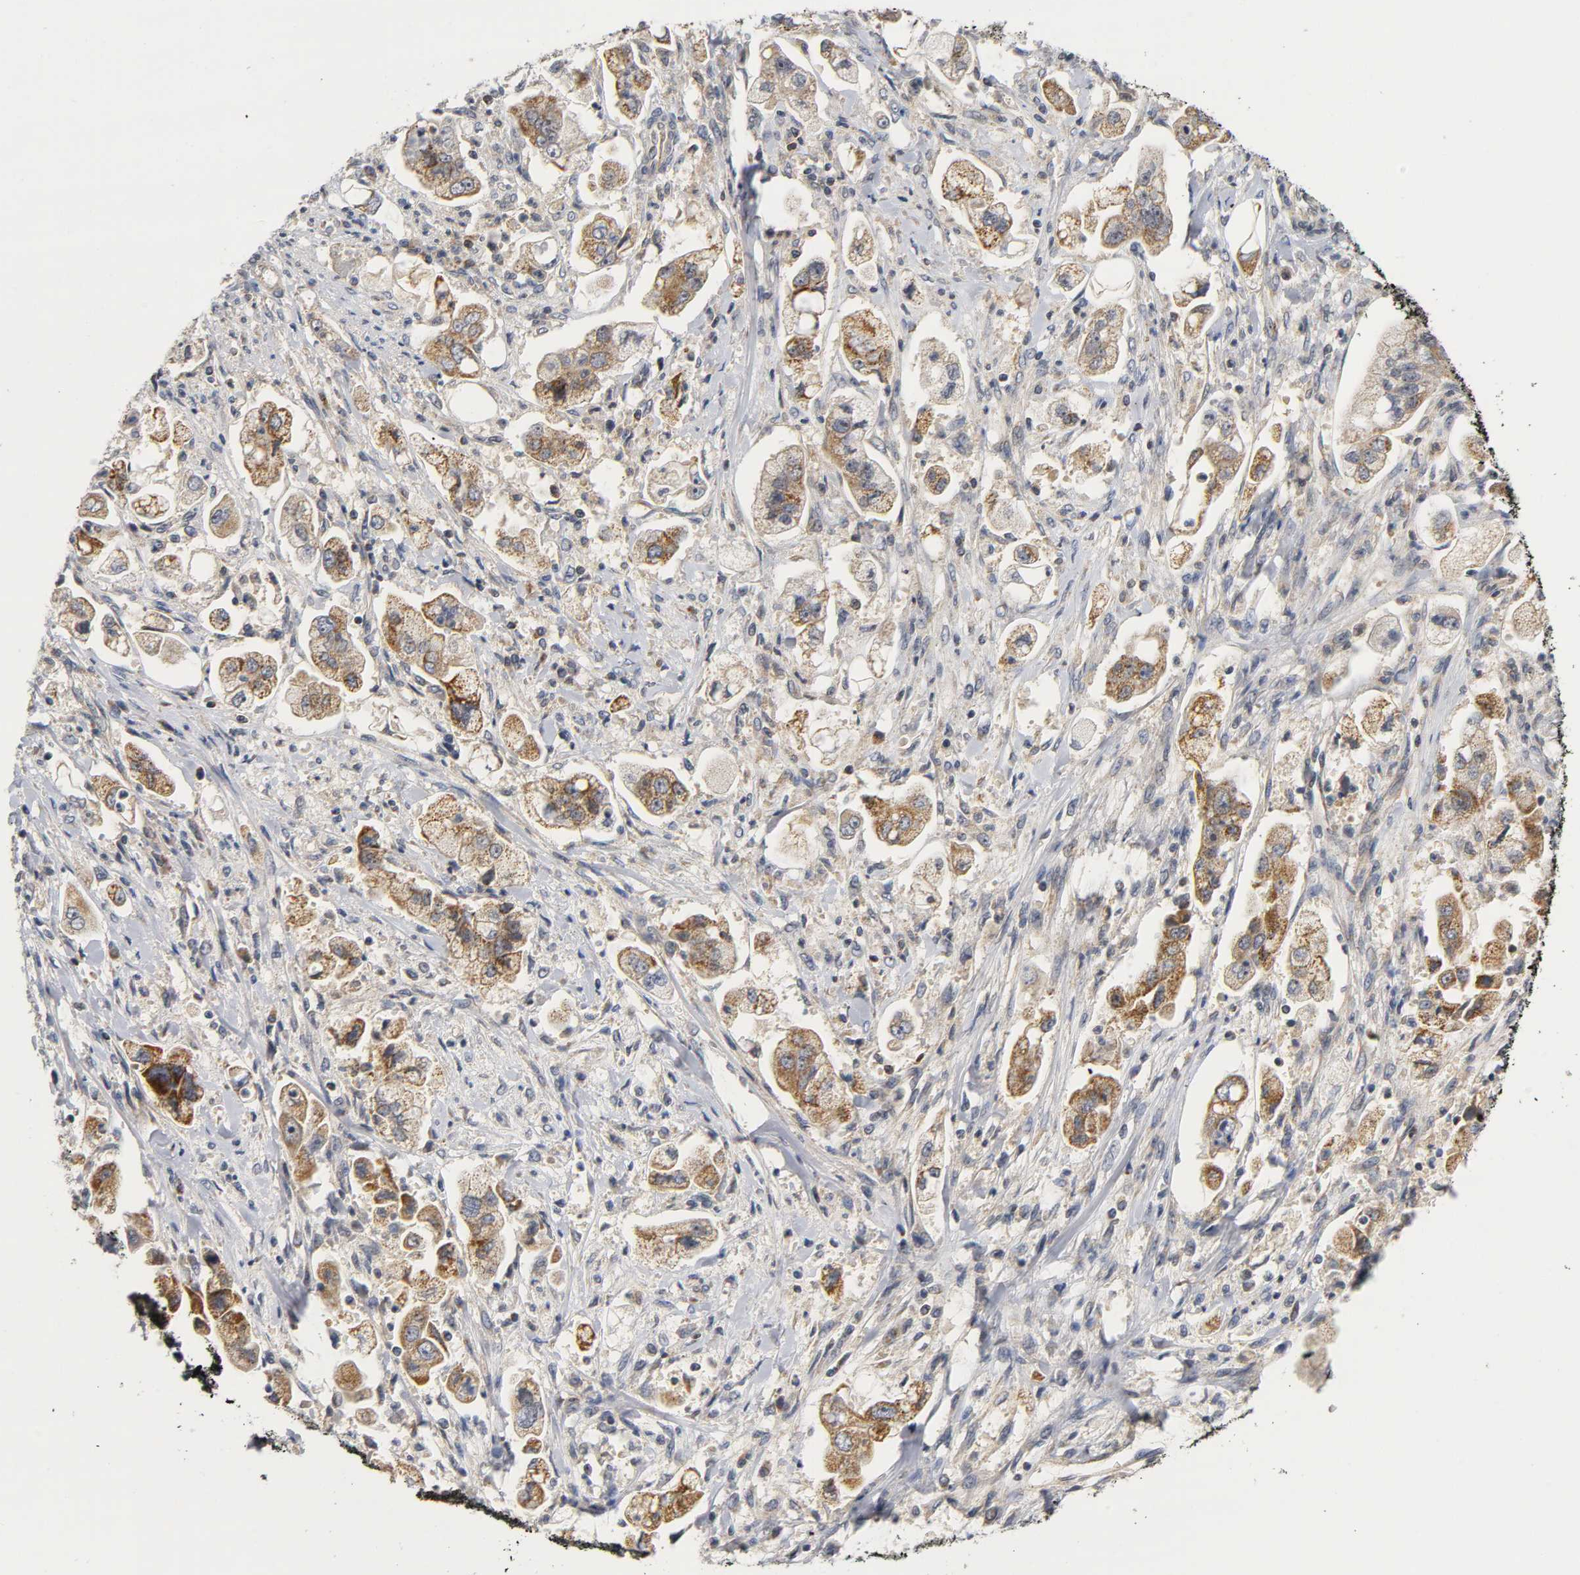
{"staining": {"intensity": "moderate", "quantity": ">75%", "location": "cytoplasmic/membranous"}, "tissue": "stomach cancer", "cell_type": "Tumor cells", "image_type": "cancer", "snomed": [{"axis": "morphology", "description": "Adenocarcinoma, NOS"}, {"axis": "topography", "description": "Stomach"}], "caption": "Protein expression by IHC displays moderate cytoplasmic/membranous expression in approximately >75% of tumor cells in stomach cancer.", "gene": "NRP1", "patient": {"sex": "male", "age": 62}}